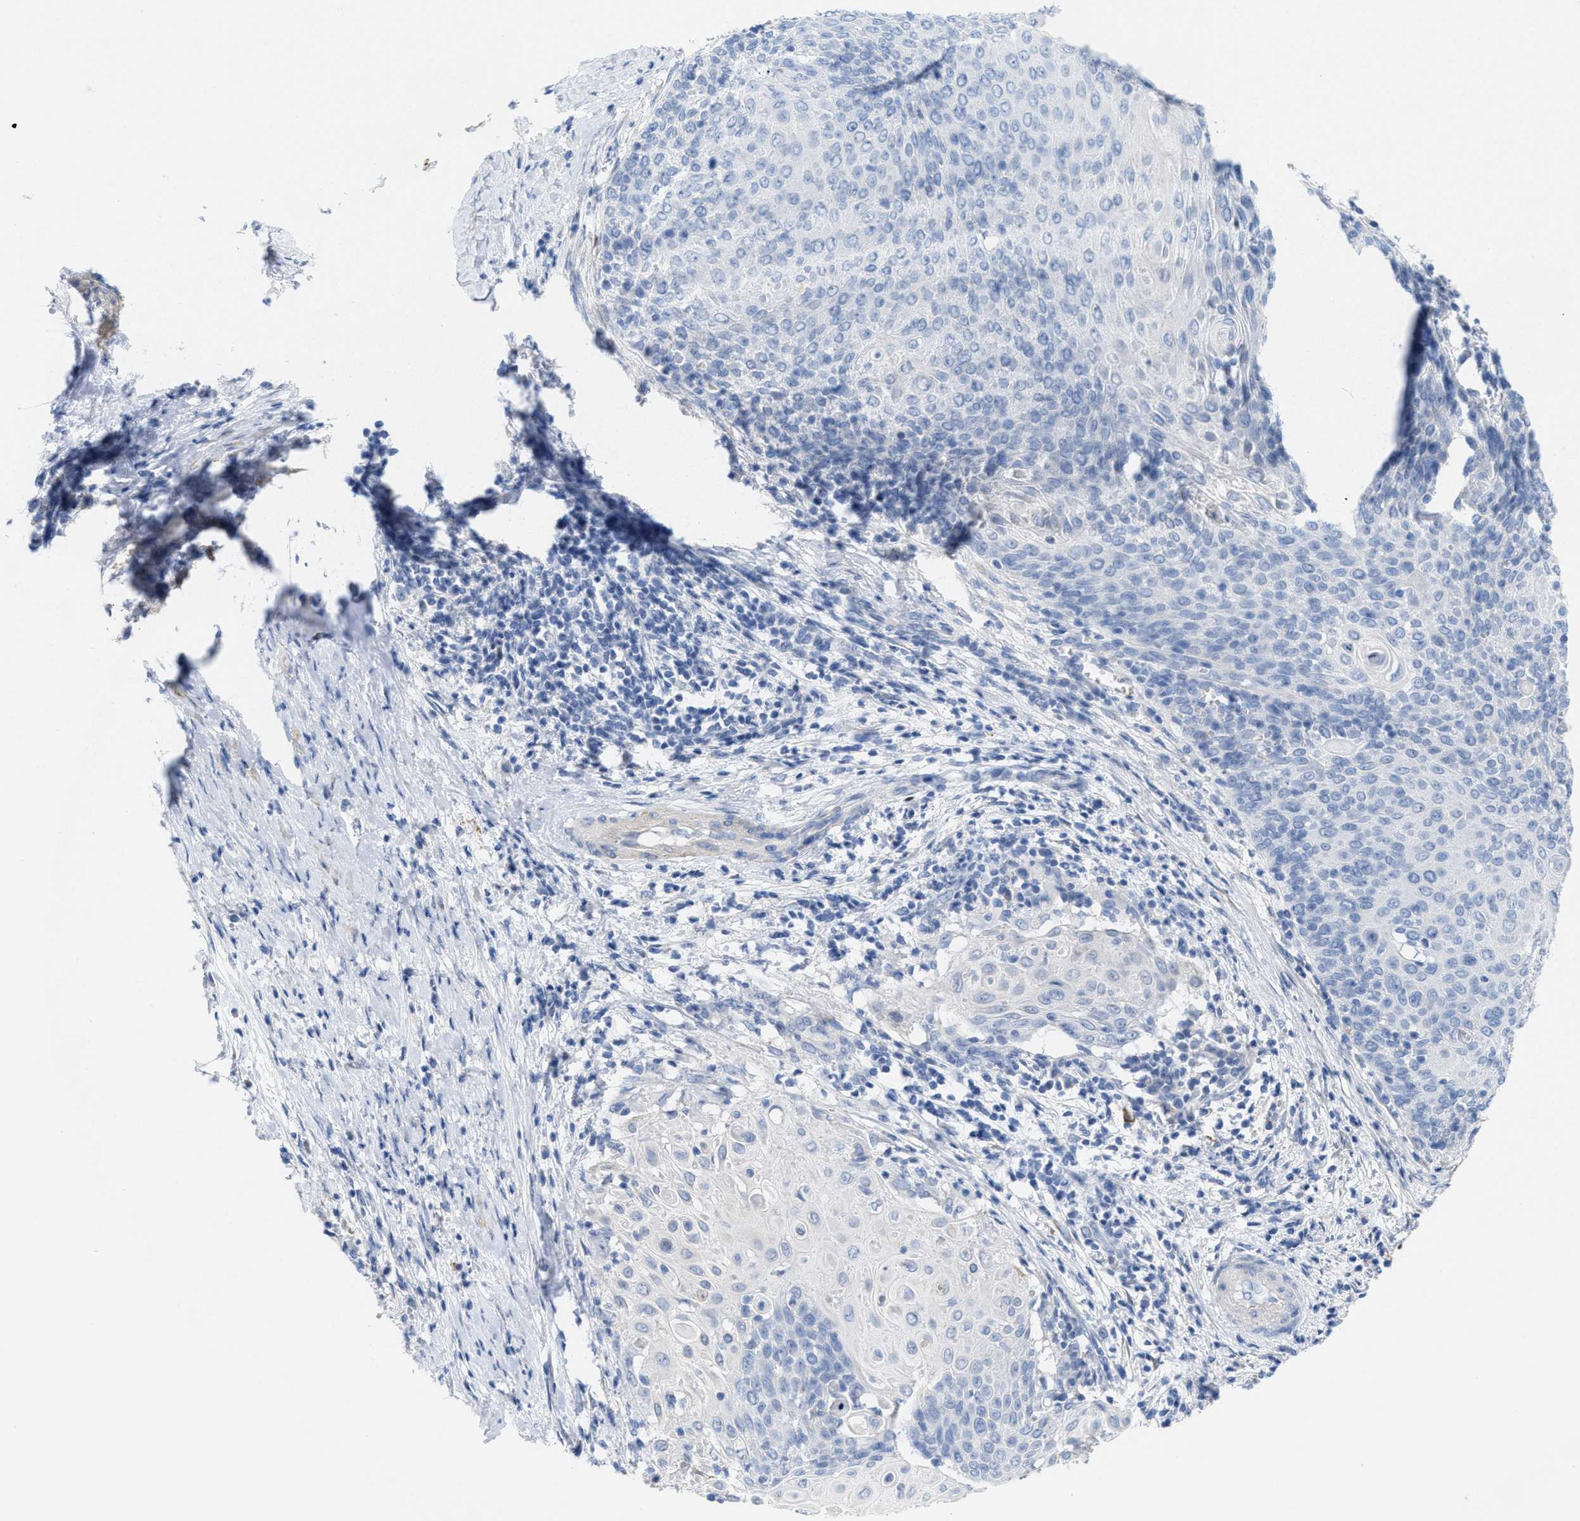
{"staining": {"intensity": "negative", "quantity": "none", "location": "none"}, "tissue": "cervical cancer", "cell_type": "Tumor cells", "image_type": "cancer", "snomed": [{"axis": "morphology", "description": "Squamous cell carcinoma, NOS"}, {"axis": "topography", "description": "Cervix"}], "caption": "This is an immunohistochemistry micrograph of human cervical cancer. There is no expression in tumor cells.", "gene": "CPA2", "patient": {"sex": "female", "age": 39}}